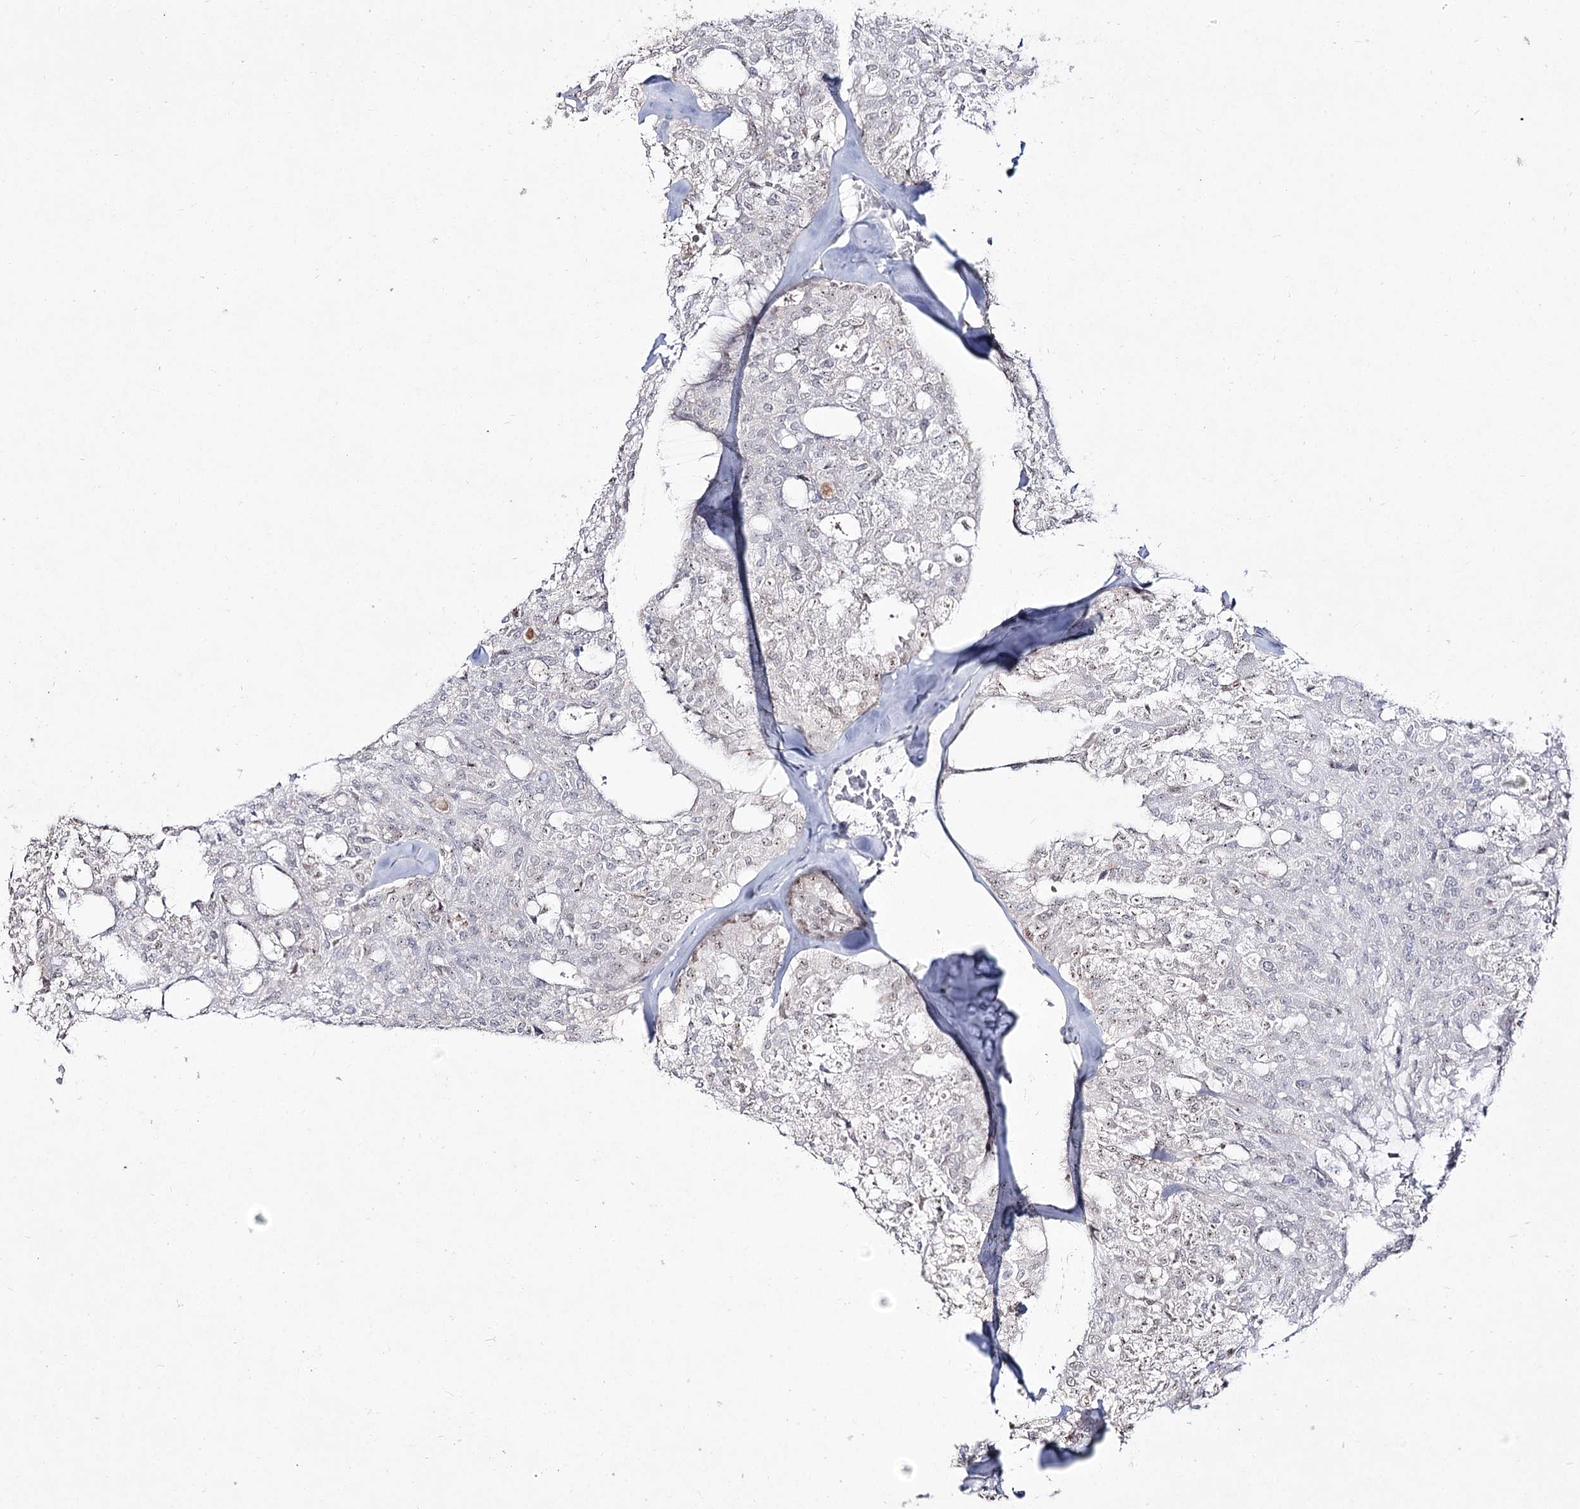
{"staining": {"intensity": "weak", "quantity": "<25%", "location": "nuclear"}, "tissue": "thyroid cancer", "cell_type": "Tumor cells", "image_type": "cancer", "snomed": [{"axis": "morphology", "description": "Follicular adenoma carcinoma, NOS"}, {"axis": "topography", "description": "Thyroid gland"}], "caption": "Thyroid cancer was stained to show a protein in brown. There is no significant positivity in tumor cells.", "gene": "DDX50", "patient": {"sex": "male", "age": 75}}